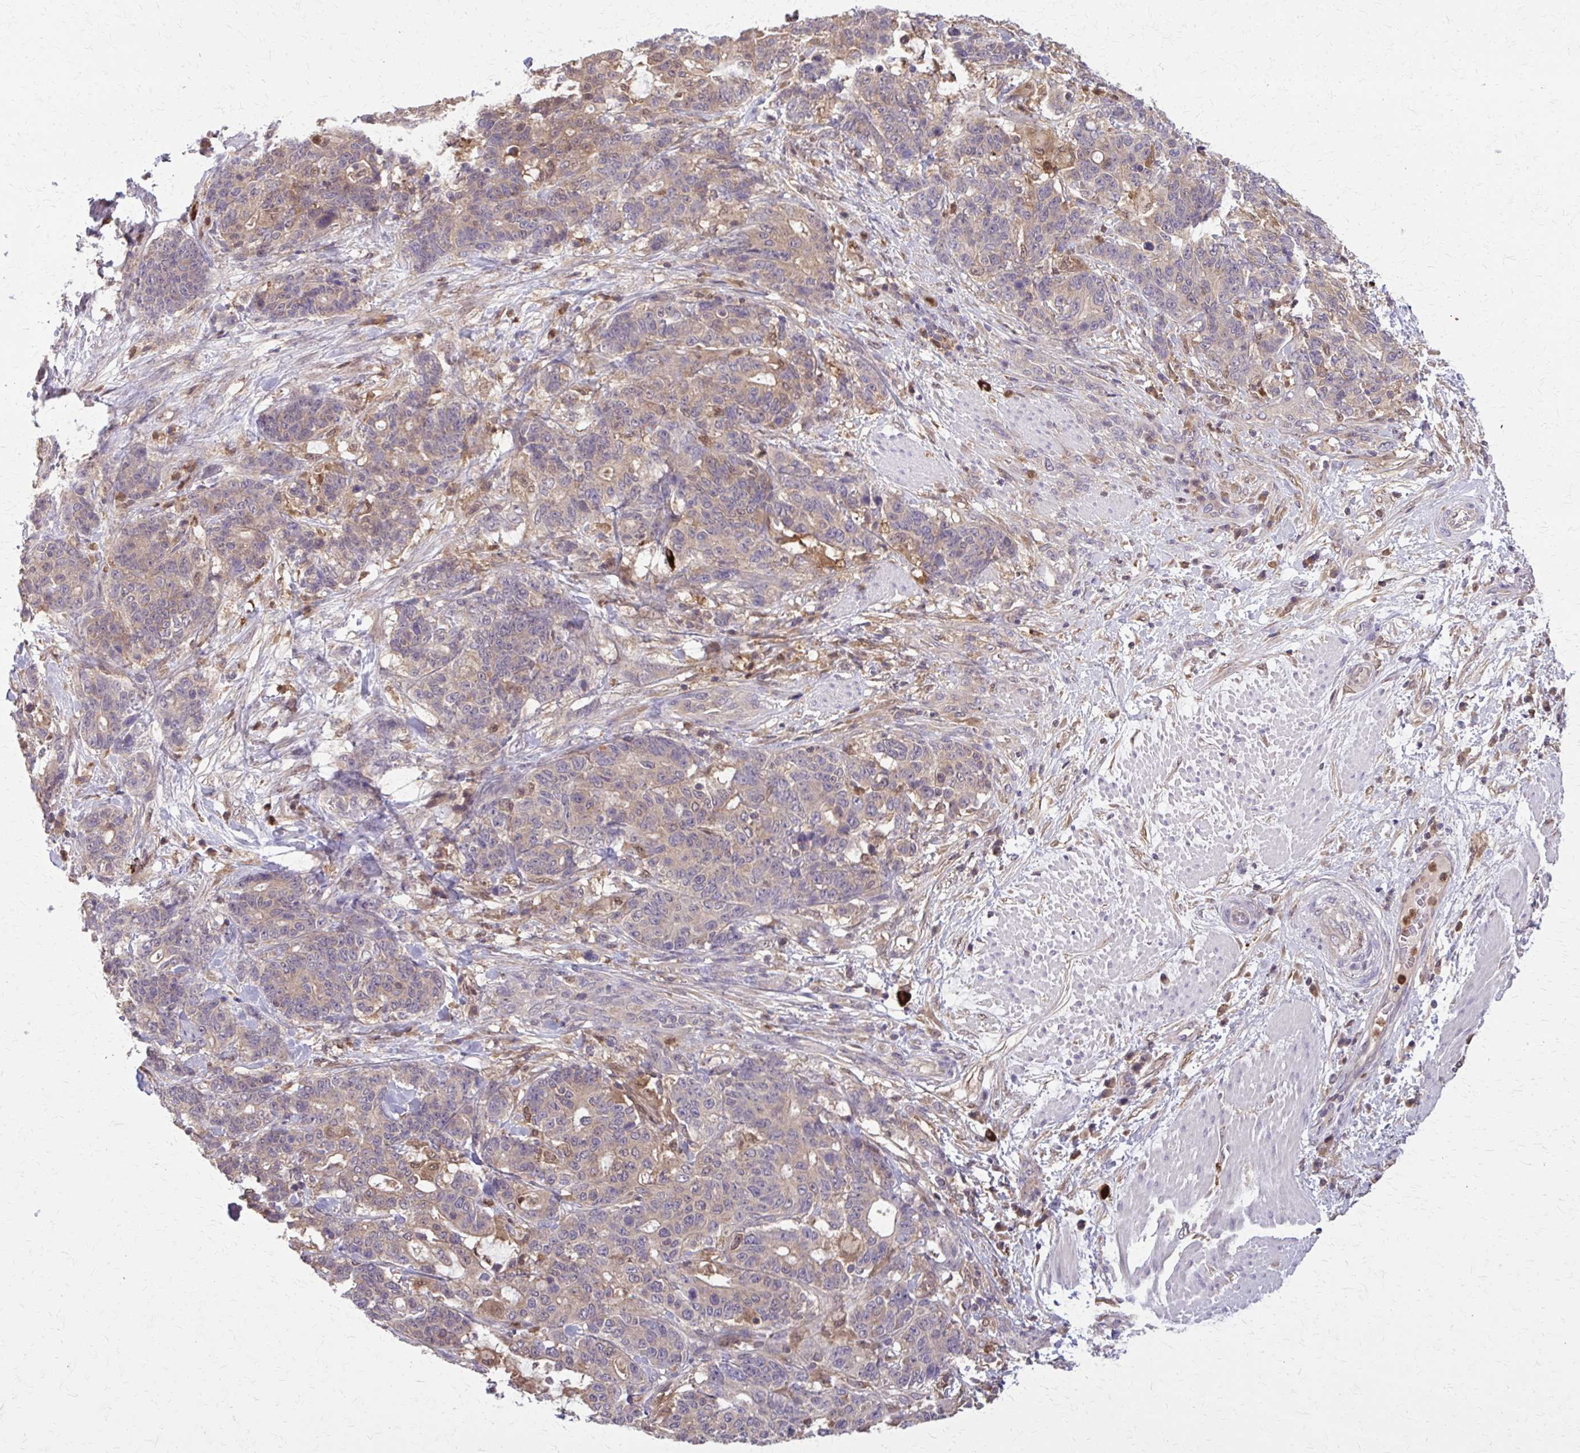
{"staining": {"intensity": "weak", "quantity": "25%-75%", "location": "cytoplasmic/membranous"}, "tissue": "stomach cancer", "cell_type": "Tumor cells", "image_type": "cancer", "snomed": [{"axis": "morphology", "description": "Normal tissue, NOS"}, {"axis": "morphology", "description": "Adenocarcinoma, NOS"}, {"axis": "topography", "description": "Stomach"}], "caption": "Immunohistochemical staining of adenocarcinoma (stomach) displays low levels of weak cytoplasmic/membranous staining in approximately 25%-75% of tumor cells.", "gene": "NRBF2", "patient": {"sex": "female", "age": 64}}